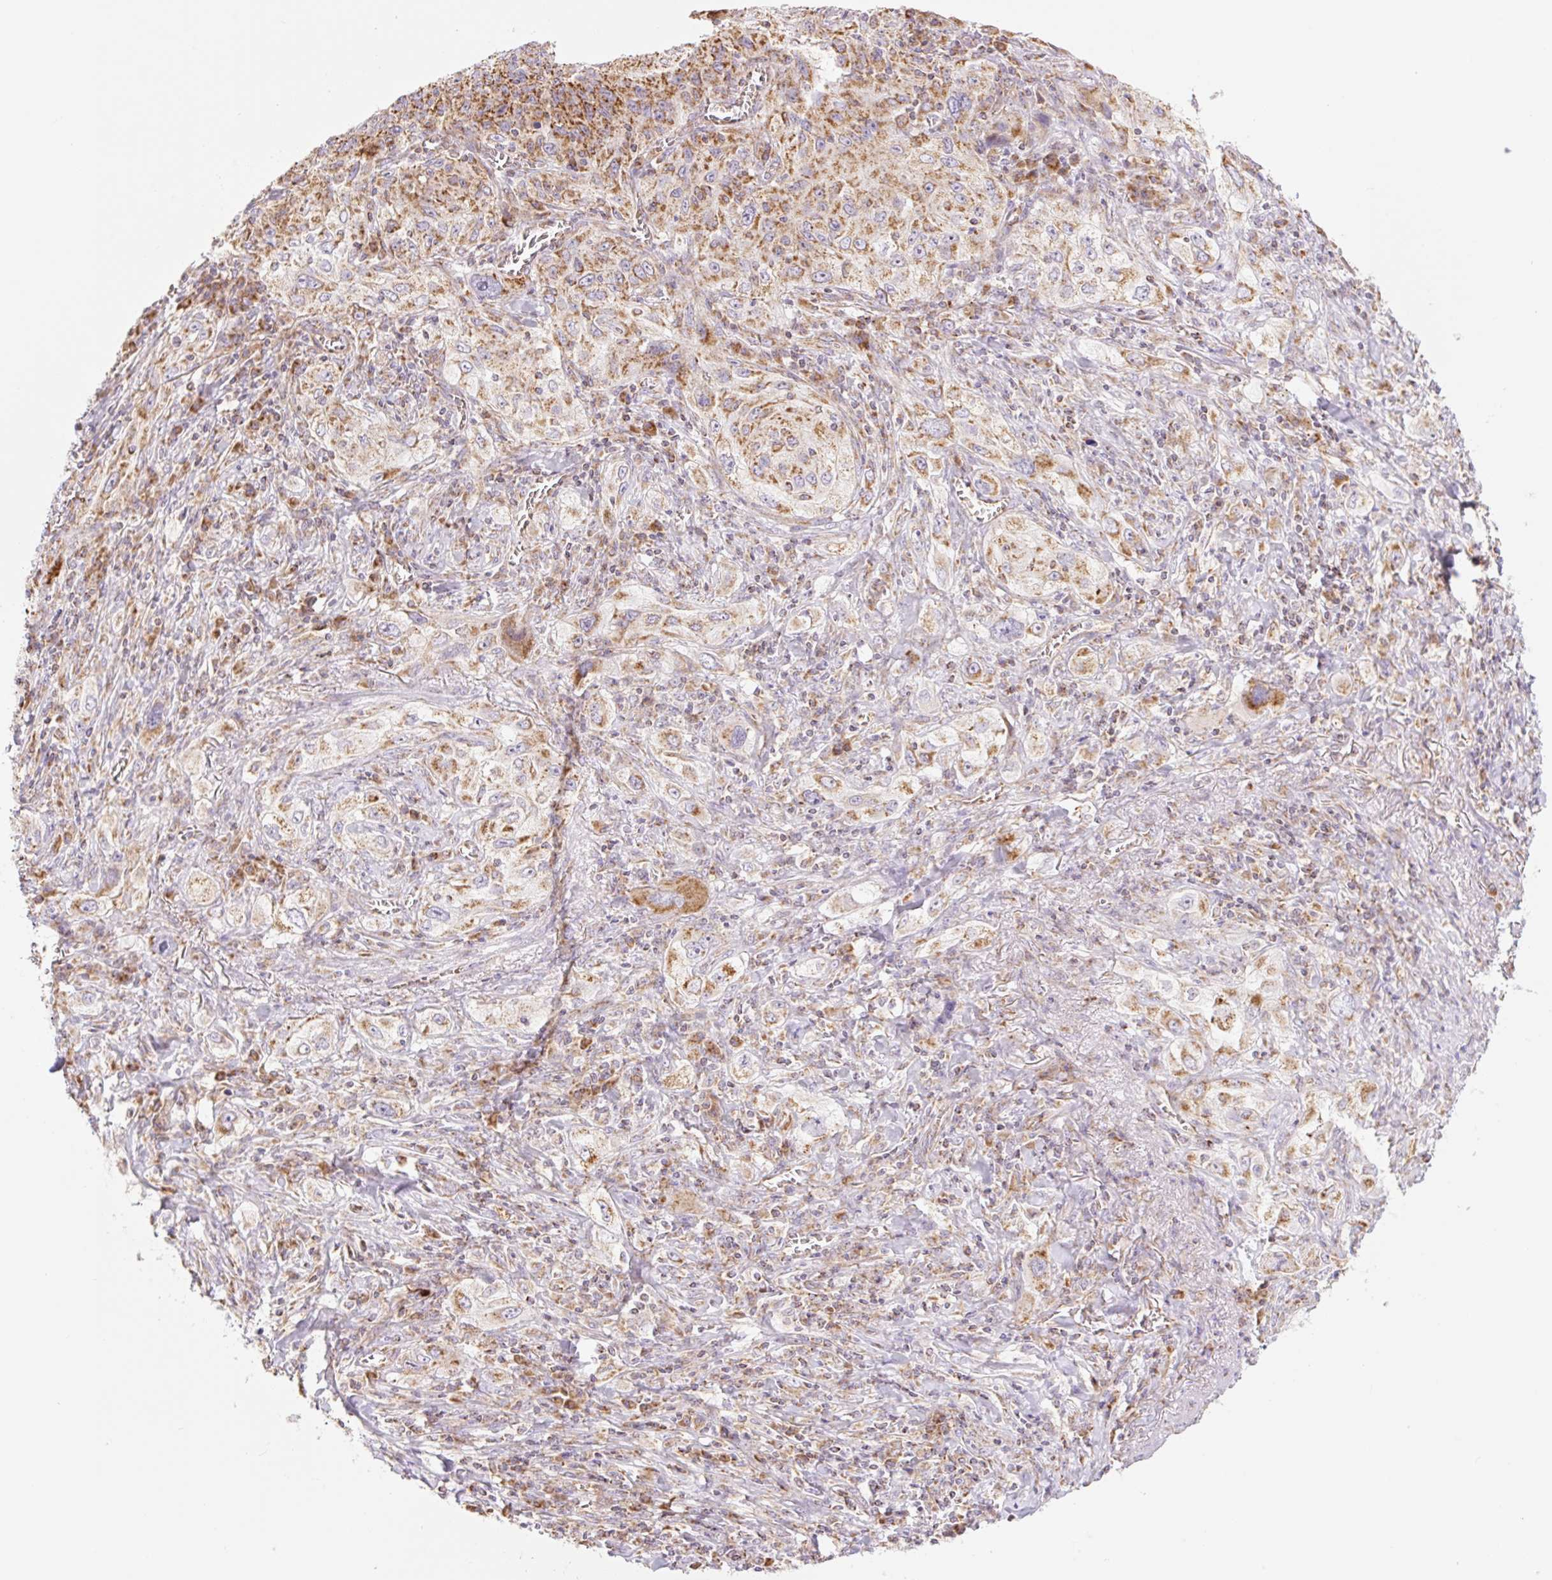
{"staining": {"intensity": "moderate", "quantity": ">75%", "location": "cytoplasmic/membranous"}, "tissue": "lung cancer", "cell_type": "Tumor cells", "image_type": "cancer", "snomed": [{"axis": "morphology", "description": "Squamous cell carcinoma, NOS"}, {"axis": "topography", "description": "Lung"}], "caption": "The photomicrograph displays a brown stain indicating the presence of a protein in the cytoplasmic/membranous of tumor cells in lung squamous cell carcinoma.", "gene": "GOSR2", "patient": {"sex": "female", "age": 69}}